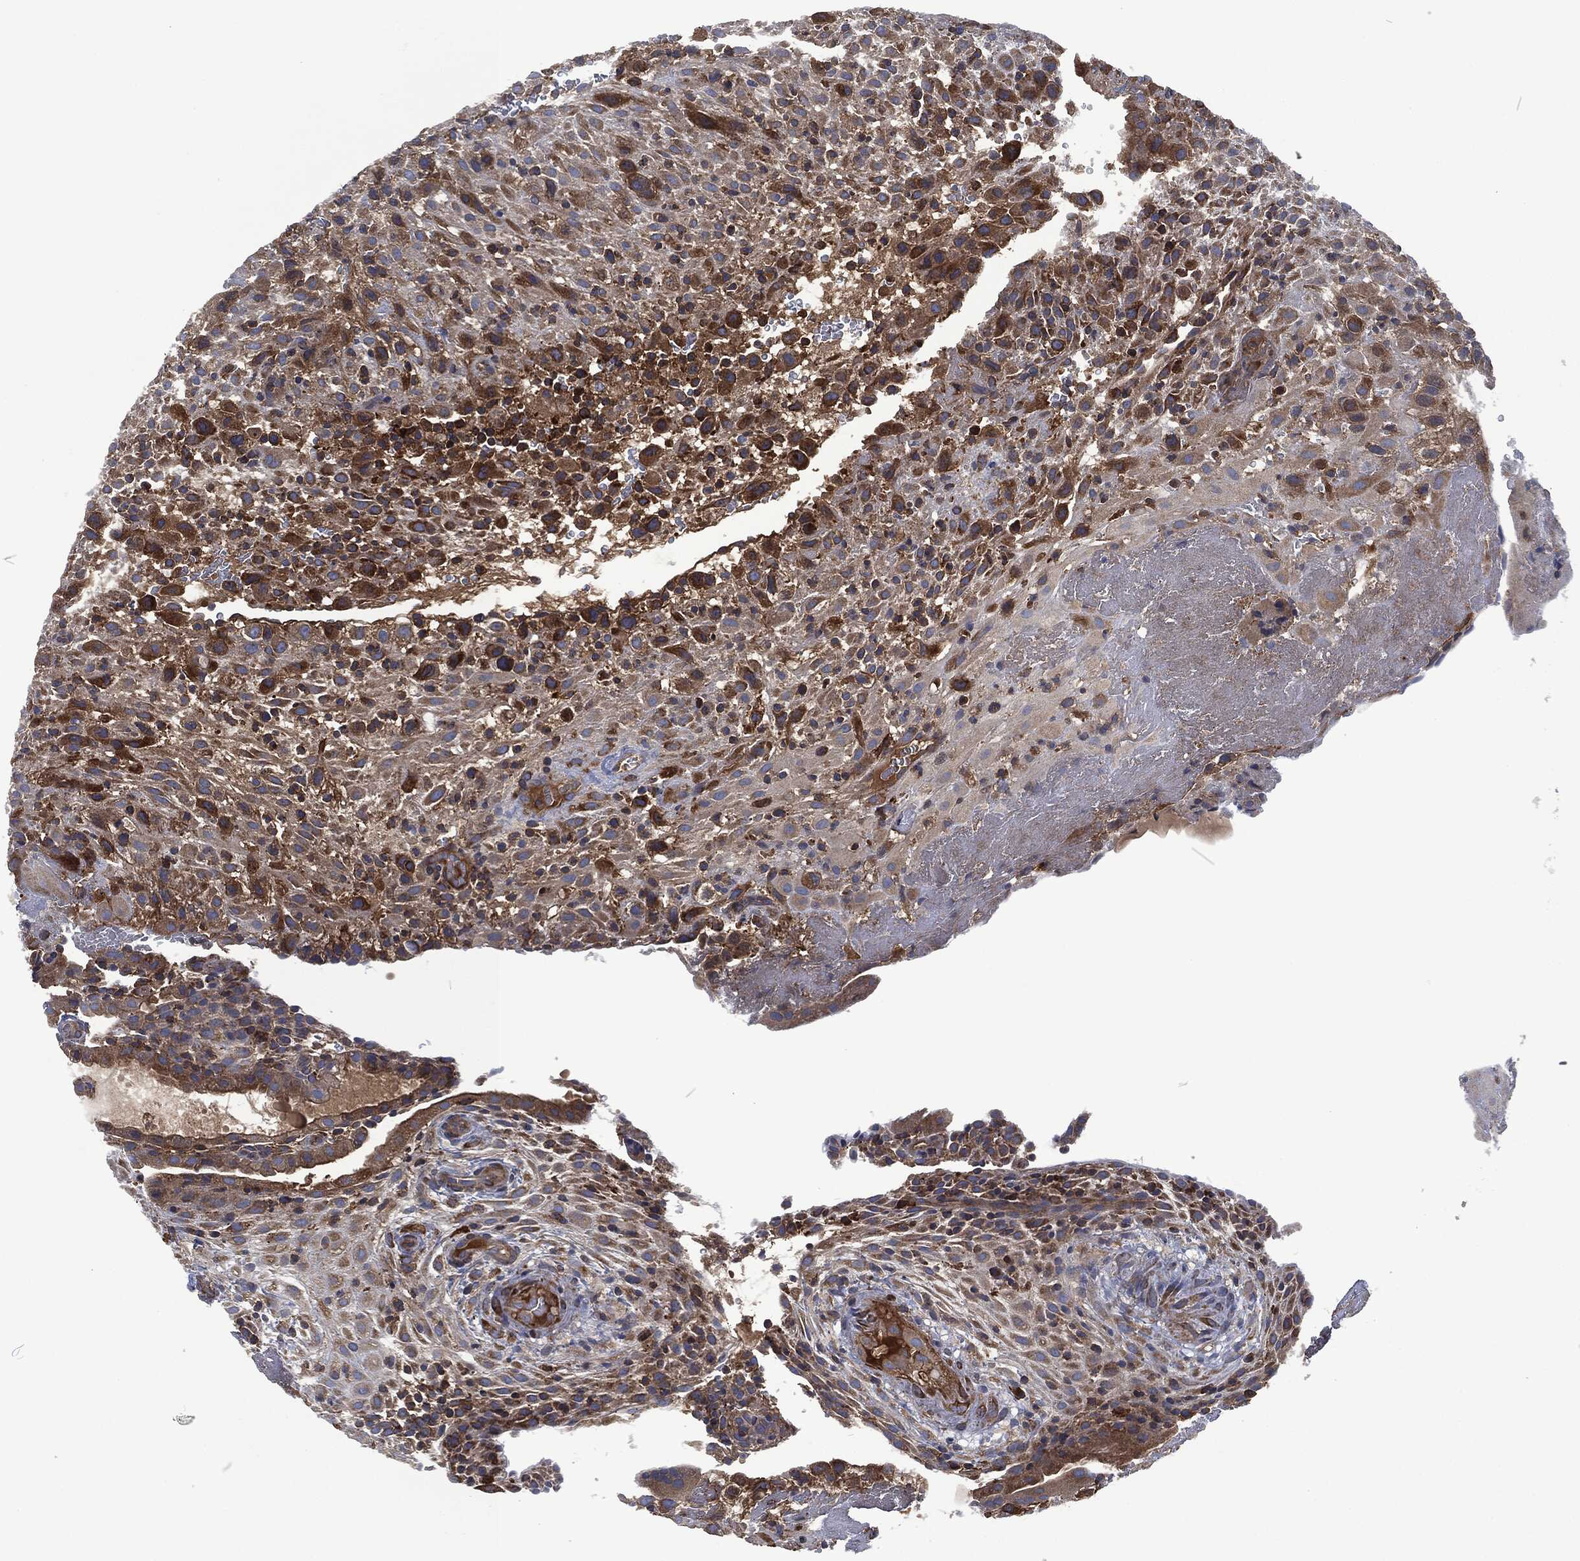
{"staining": {"intensity": "weak", "quantity": "<25%", "location": "cytoplasmic/membranous"}, "tissue": "placenta", "cell_type": "Decidual cells", "image_type": "normal", "snomed": [{"axis": "morphology", "description": "Normal tissue, NOS"}, {"axis": "topography", "description": "Placenta"}], "caption": "Normal placenta was stained to show a protein in brown. There is no significant expression in decidual cells. Brightfield microscopy of immunohistochemistry stained with DAB (brown) and hematoxylin (blue), captured at high magnification.", "gene": "LGALS9", "patient": {"sex": "female", "age": 19}}